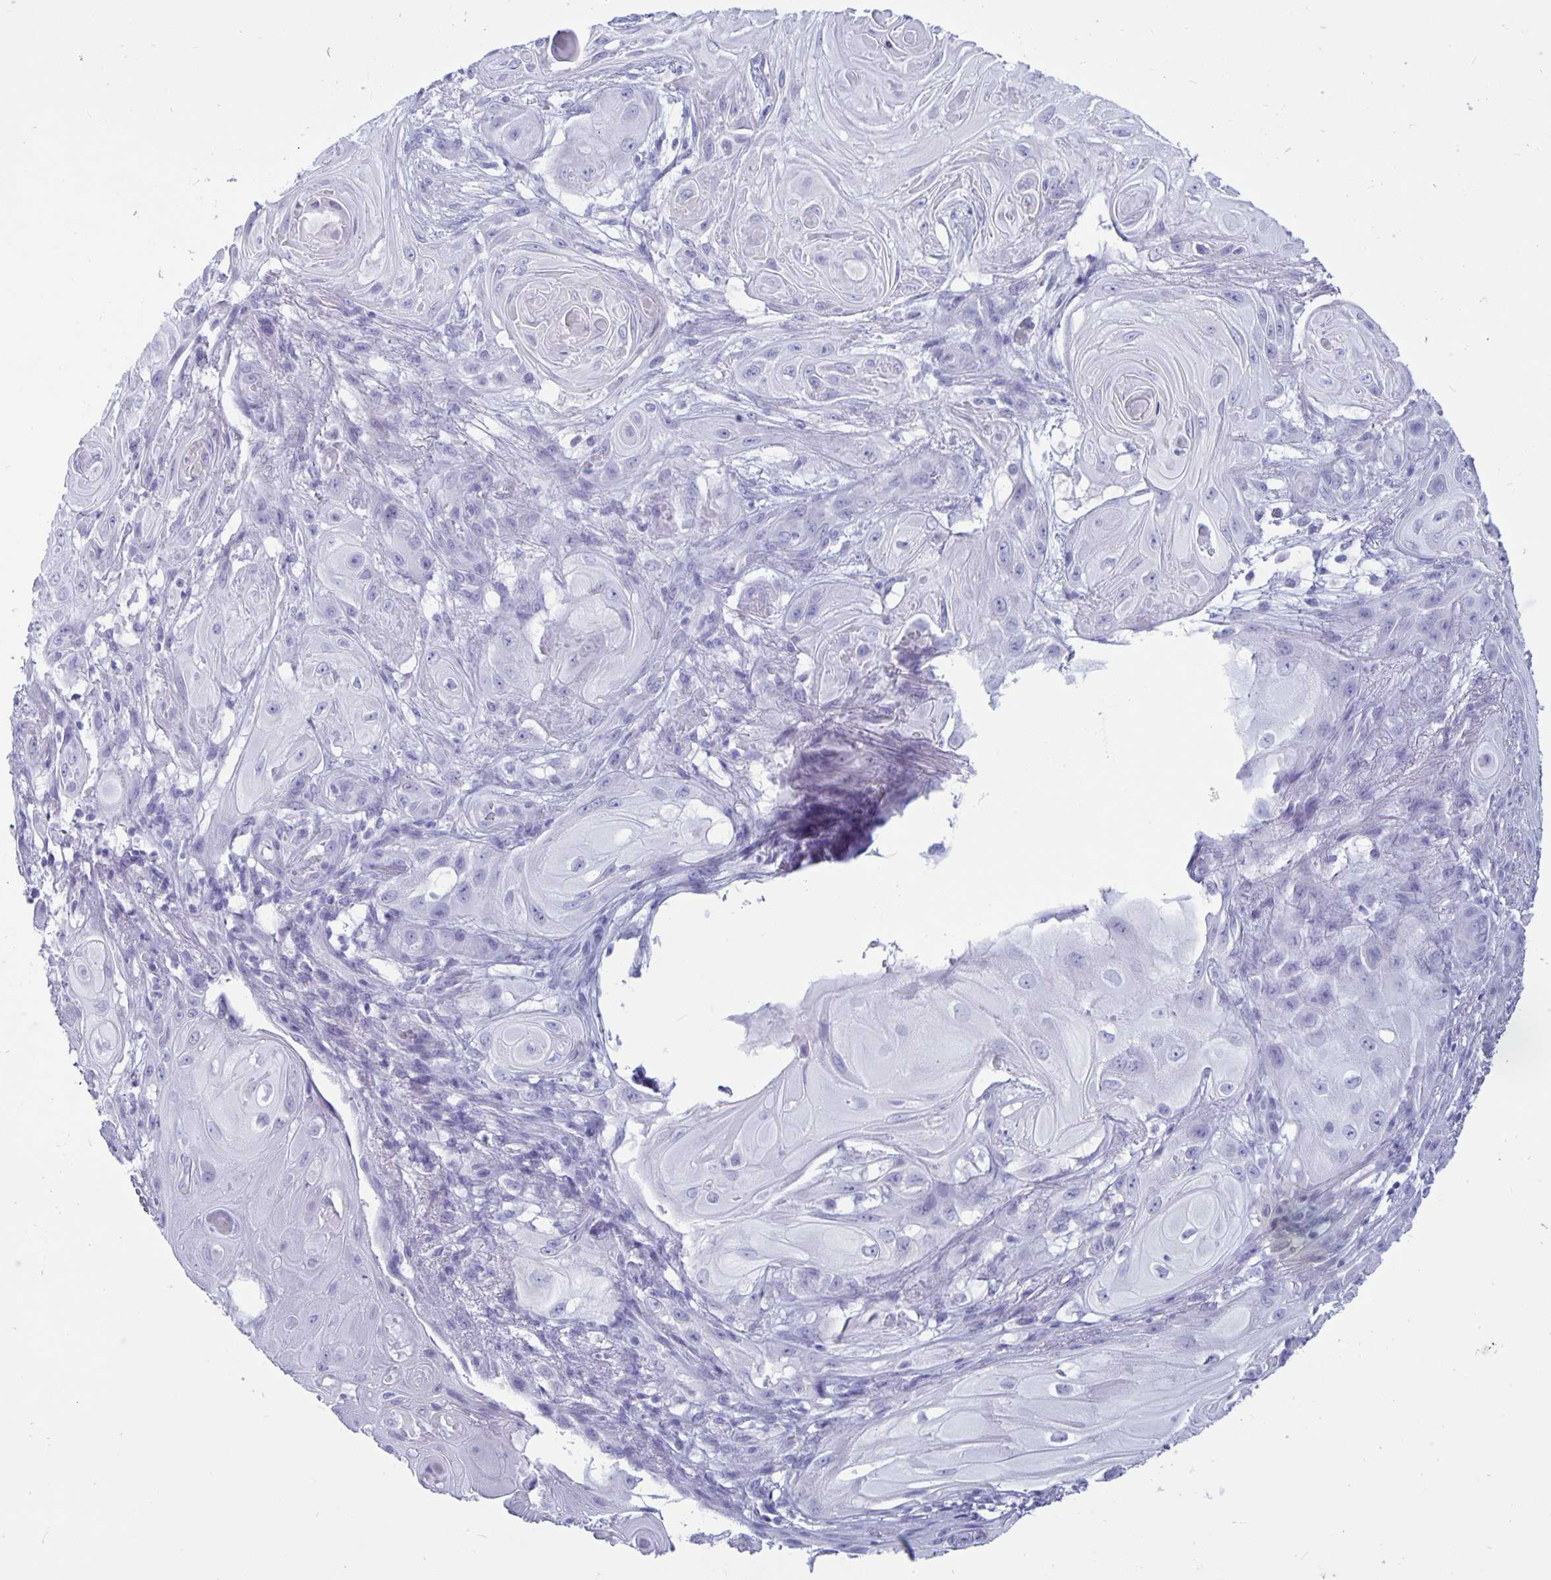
{"staining": {"intensity": "negative", "quantity": "none", "location": "none"}, "tissue": "skin cancer", "cell_type": "Tumor cells", "image_type": "cancer", "snomed": [{"axis": "morphology", "description": "Squamous cell carcinoma, NOS"}, {"axis": "topography", "description": "Skin"}], "caption": "The histopathology image demonstrates no significant staining in tumor cells of skin cancer. (DAB immunohistochemistry with hematoxylin counter stain).", "gene": "BPIFA3", "patient": {"sex": "male", "age": 62}}